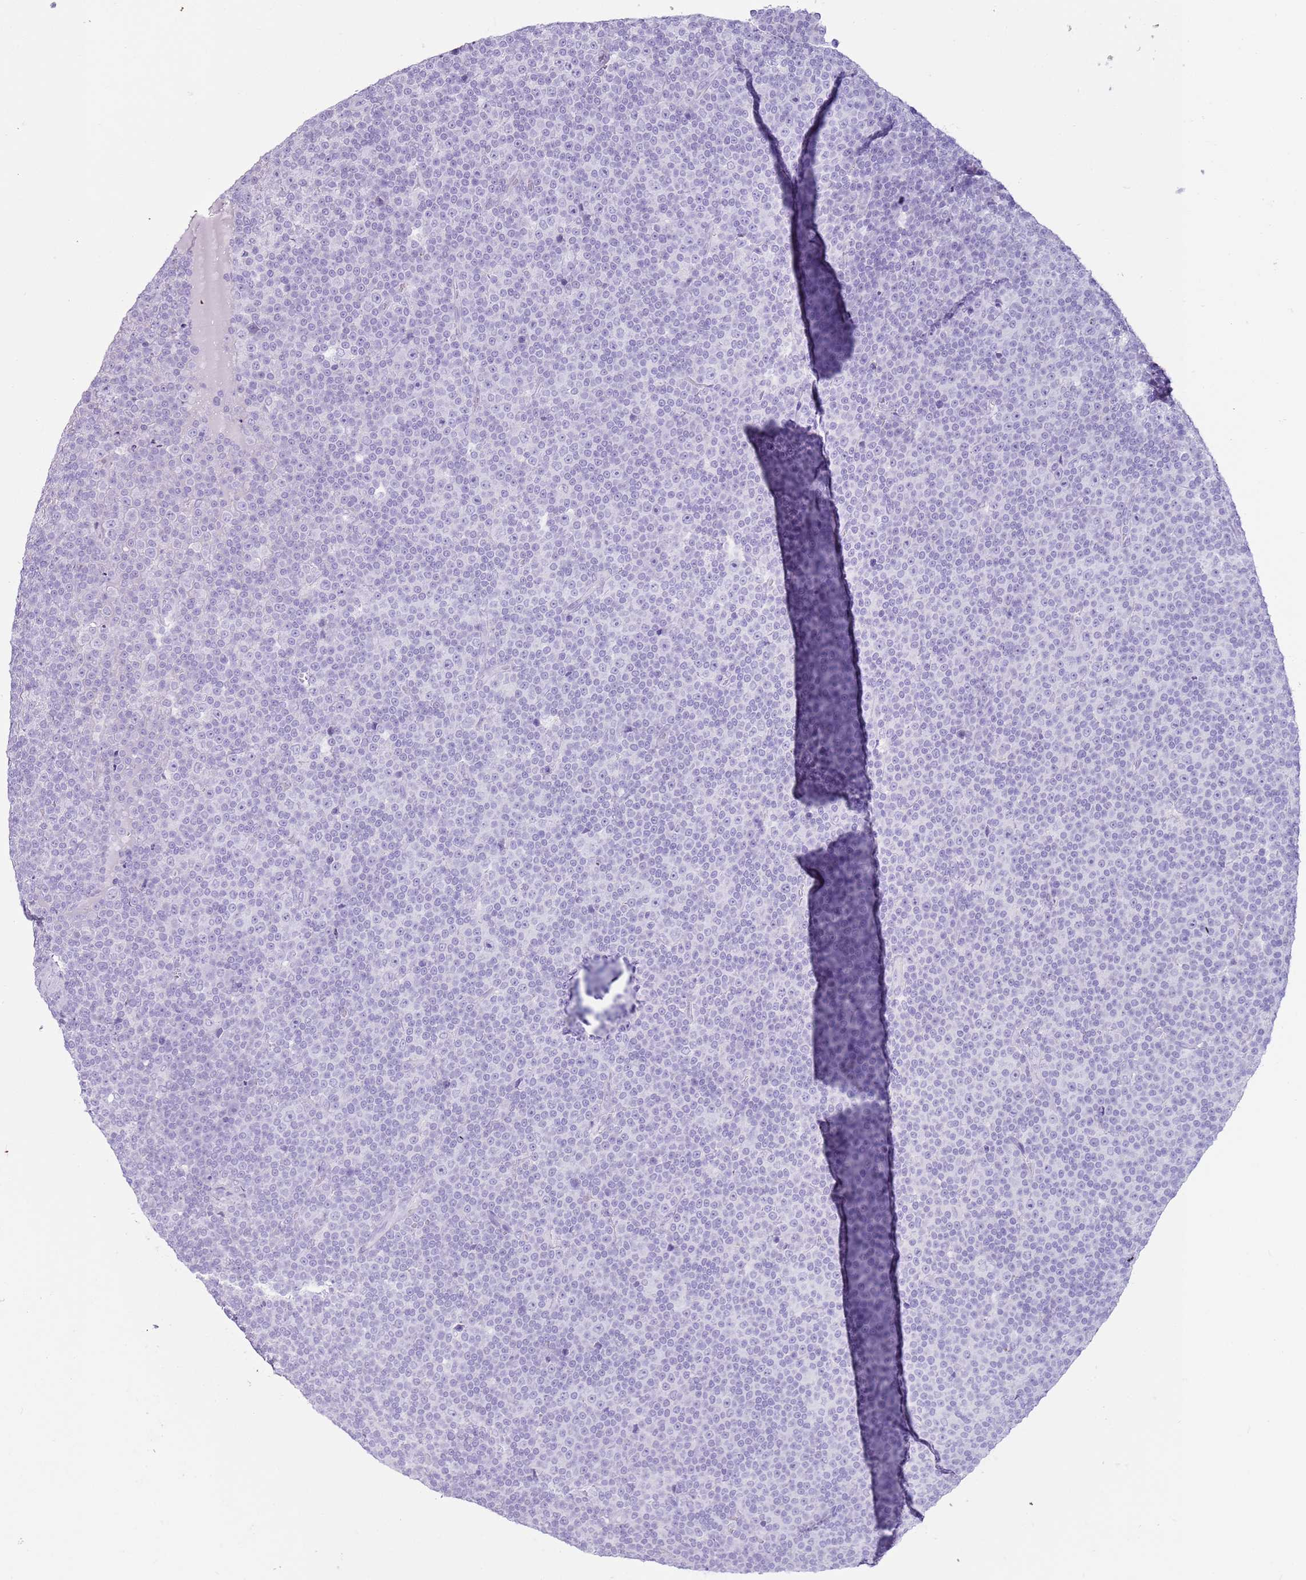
{"staining": {"intensity": "negative", "quantity": "none", "location": "none"}, "tissue": "lymphoma", "cell_type": "Tumor cells", "image_type": "cancer", "snomed": [{"axis": "morphology", "description": "Malignant lymphoma, non-Hodgkin's type, Low grade"}, {"axis": "topography", "description": "Lymph node"}], "caption": "Tumor cells are negative for protein expression in human malignant lymphoma, non-Hodgkin's type (low-grade).", "gene": "IGKV3D-11", "patient": {"sex": "female", "age": 67}}